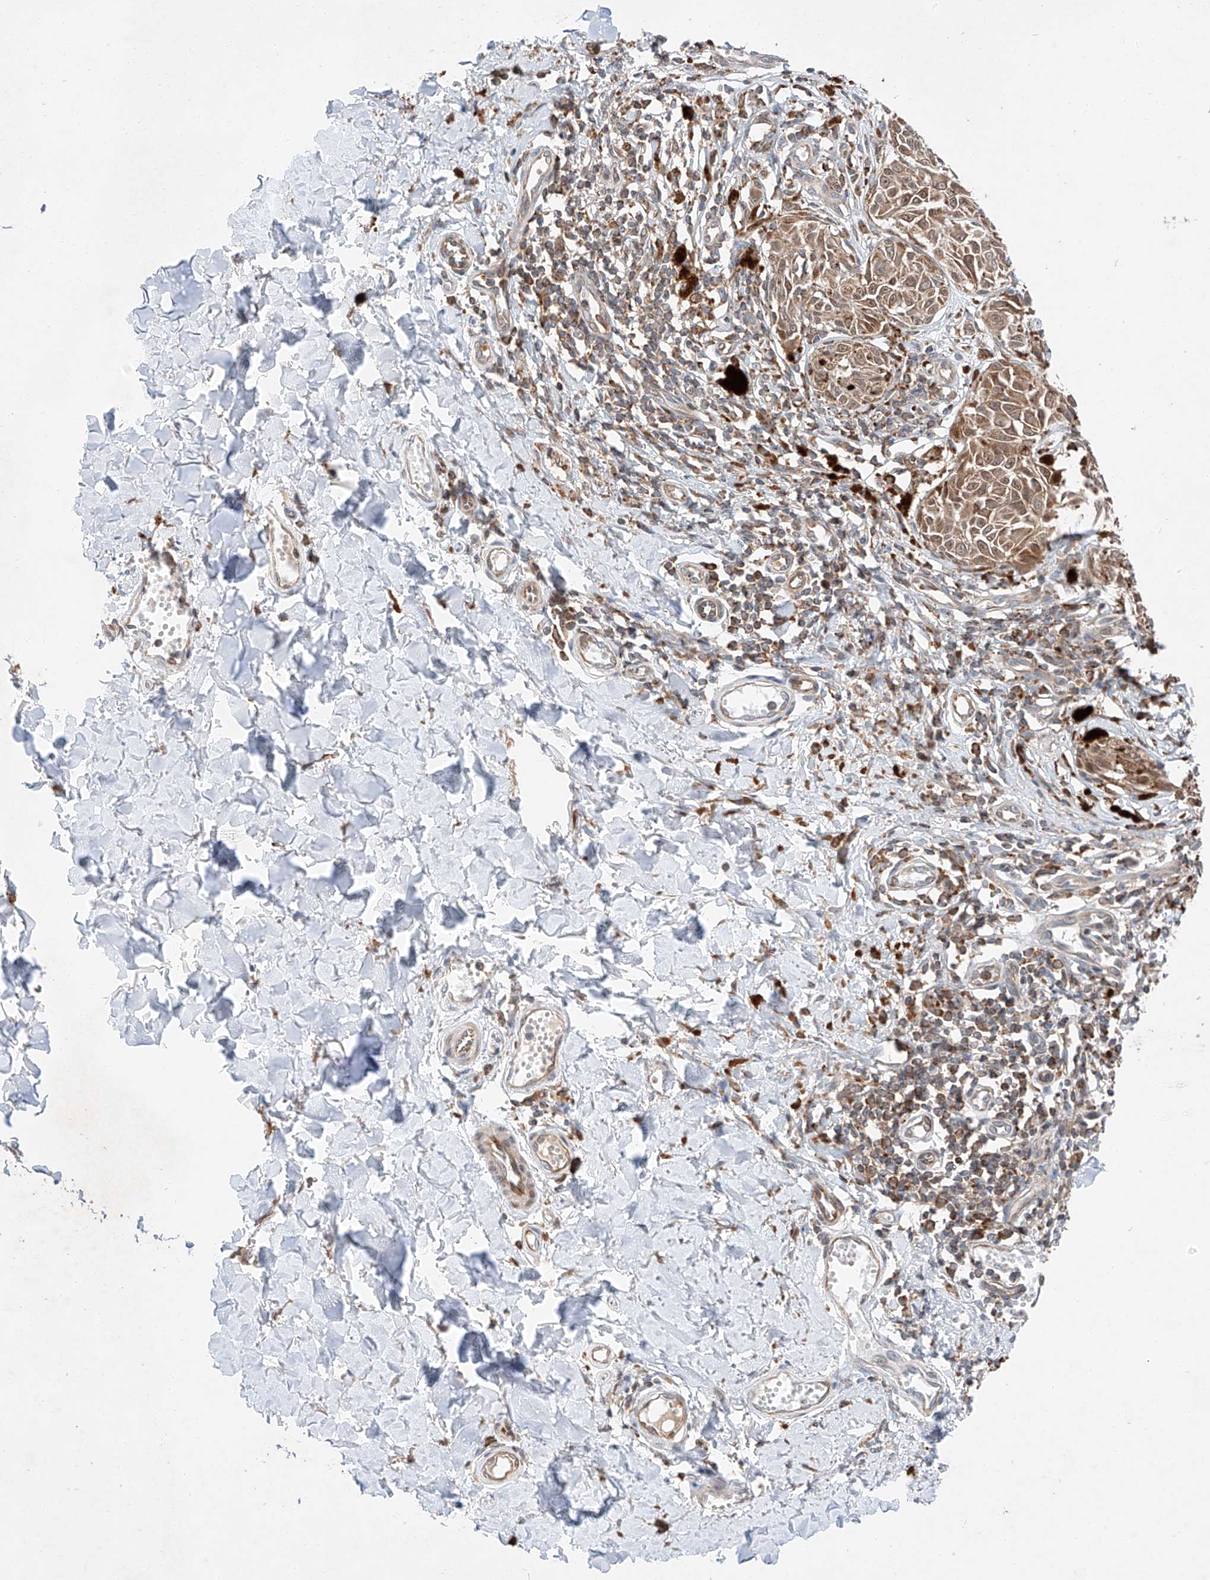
{"staining": {"intensity": "moderate", "quantity": ">75%", "location": "cytoplasmic/membranous,nuclear"}, "tissue": "melanoma", "cell_type": "Tumor cells", "image_type": "cancer", "snomed": [{"axis": "morphology", "description": "Malignant melanoma, NOS"}, {"axis": "topography", "description": "Skin"}], "caption": "The micrograph exhibits staining of melanoma, revealing moderate cytoplasmic/membranous and nuclear protein expression (brown color) within tumor cells. (DAB (3,3'-diaminobenzidine) IHC, brown staining for protein, blue staining for nuclei).", "gene": "RUSC1", "patient": {"sex": "male", "age": 53}}